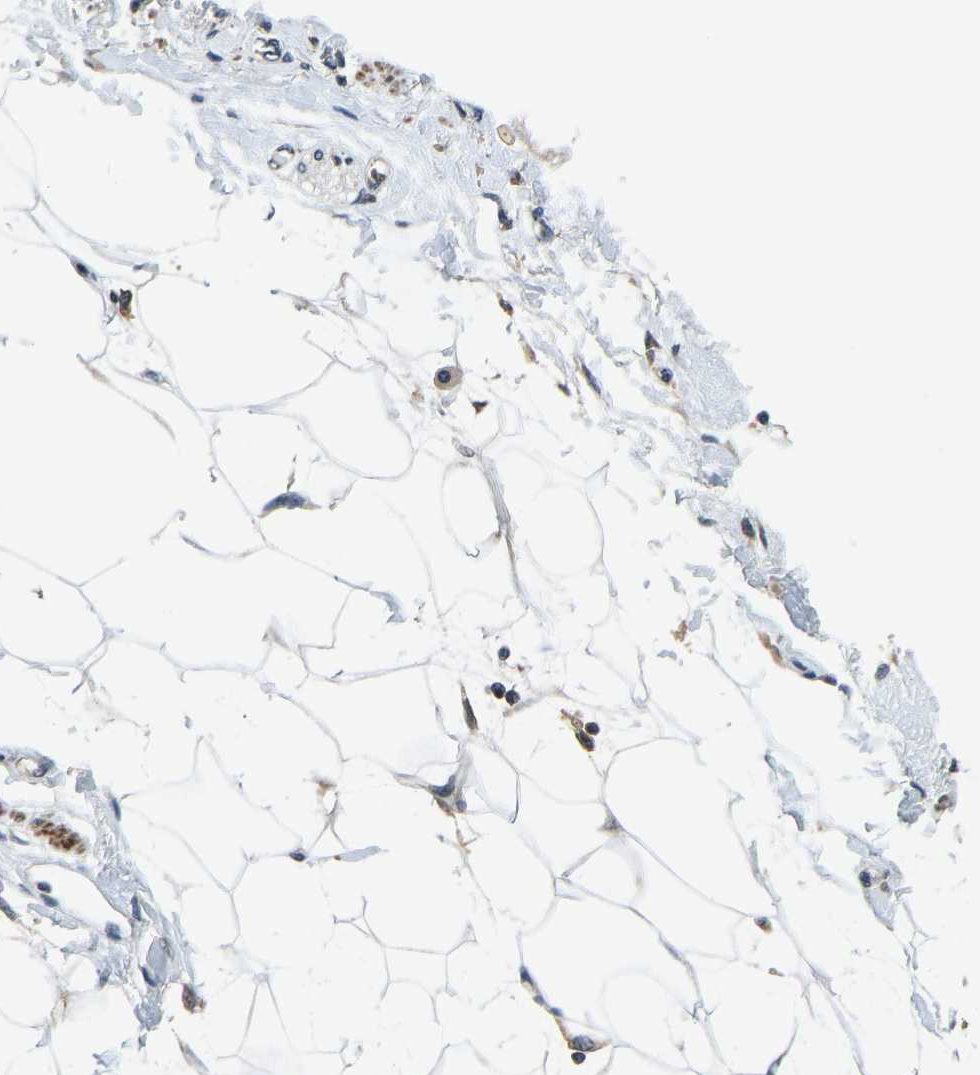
{"staining": {"intensity": "moderate", "quantity": ">75%", "location": "nuclear"}, "tissue": "adipose tissue", "cell_type": "Adipocytes", "image_type": "normal", "snomed": [{"axis": "morphology", "description": "Normal tissue, NOS"}, {"axis": "morphology", "description": "Adenocarcinoma, NOS"}, {"axis": "topography", "description": "Duodenum"}, {"axis": "topography", "description": "Peripheral nerve tissue"}], "caption": "A brown stain shows moderate nuclear expression of a protein in adipocytes of unremarkable adipose tissue.", "gene": "RLIM", "patient": {"sex": "female", "age": 60}}